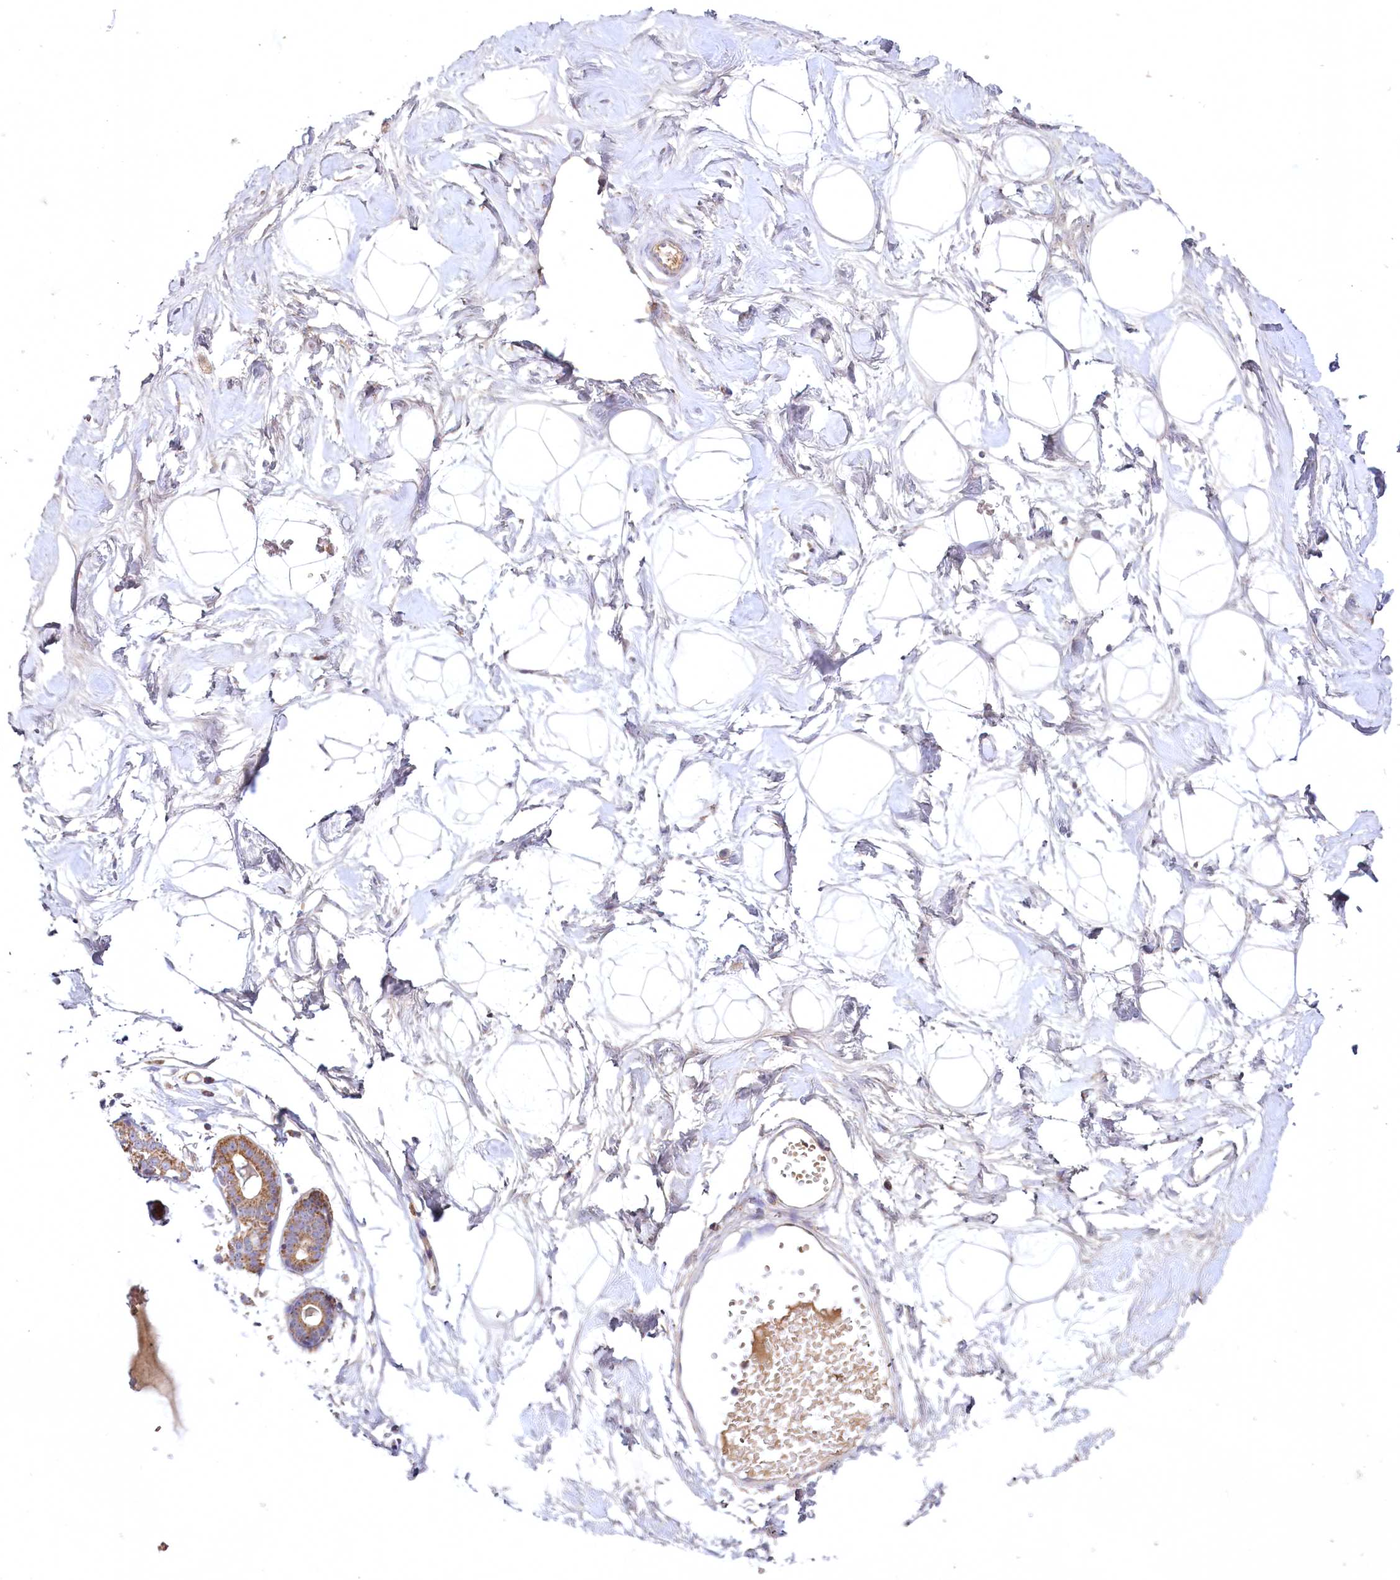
{"staining": {"intensity": "negative", "quantity": "none", "location": "none"}, "tissue": "breast", "cell_type": "Adipocytes", "image_type": "normal", "snomed": [{"axis": "morphology", "description": "Normal tissue, NOS"}, {"axis": "morphology", "description": "Adenoma, NOS"}, {"axis": "topography", "description": "Breast"}], "caption": "Immunohistochemistry (IHC) histopathology image of benign breast stained for a protein (brown), which displays no staining in adipocytes. Brightfield microscopy of immunohistochemistry (IHC) stained with DAB (brown) and hematoxylin (blue), captured at high magnification.", "gene": "MRPL44", "patient": {"sex": "female", "age": 23}}